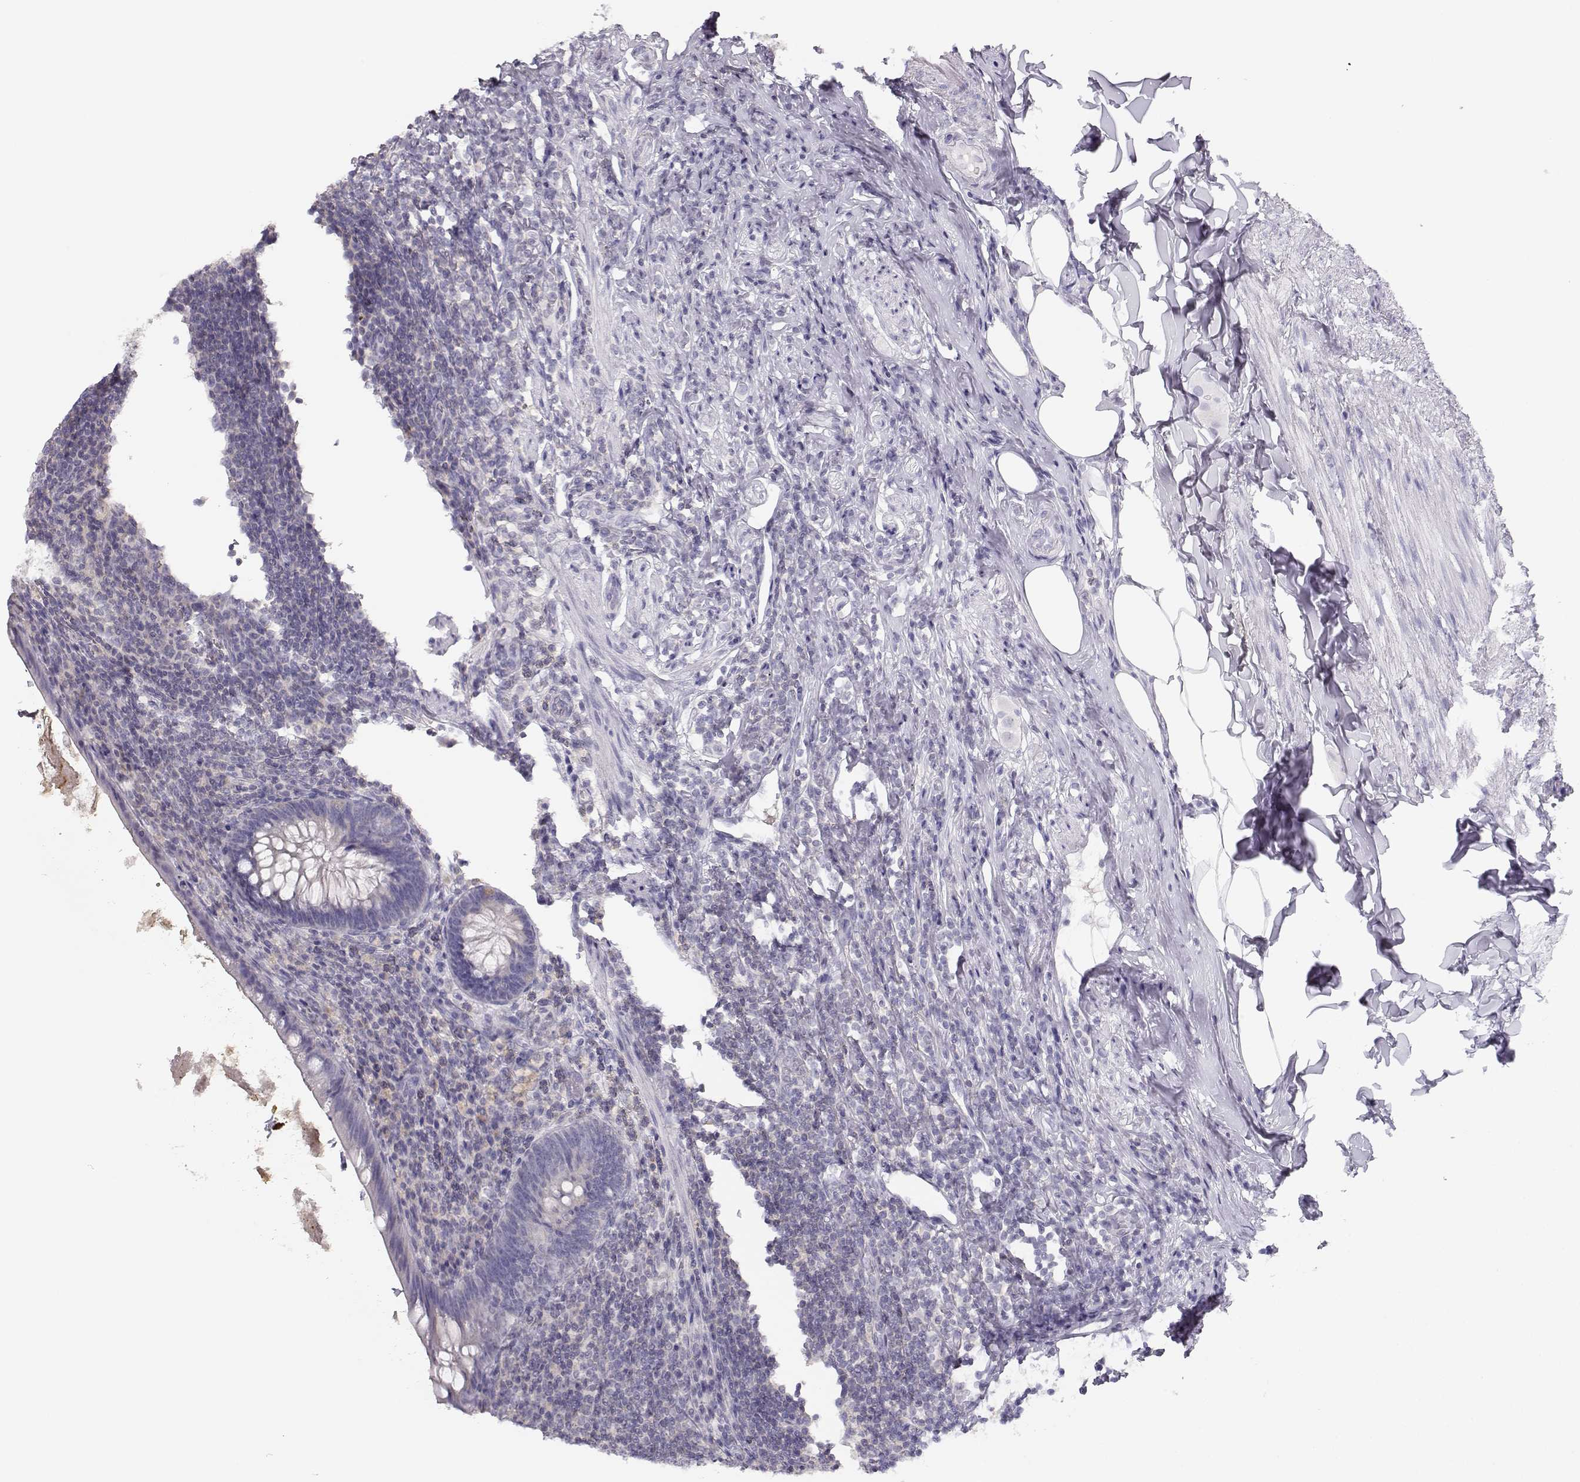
{"staining": {"intensity": "negative", "quantity": "none", "location": "none"}, "tissue": "appendix", "cell_type": "Glandular cells", "image_type": "normal", "snomed": [{"axis": "morphology", "description": "Normal tissue, NOS"}, {"axis": "topography", "description": "Appendix"}], "caption": "Unremarkable appendix was stained to show a protein in brown. There is no significant staining in glandular cells. (Stains: DAB IHC with hematoxylin counter stain, Microscopy: brightfield microscopy at high magnification).", "gene": "FAM166A", "patient": {"sex": "male", "age": 47}}